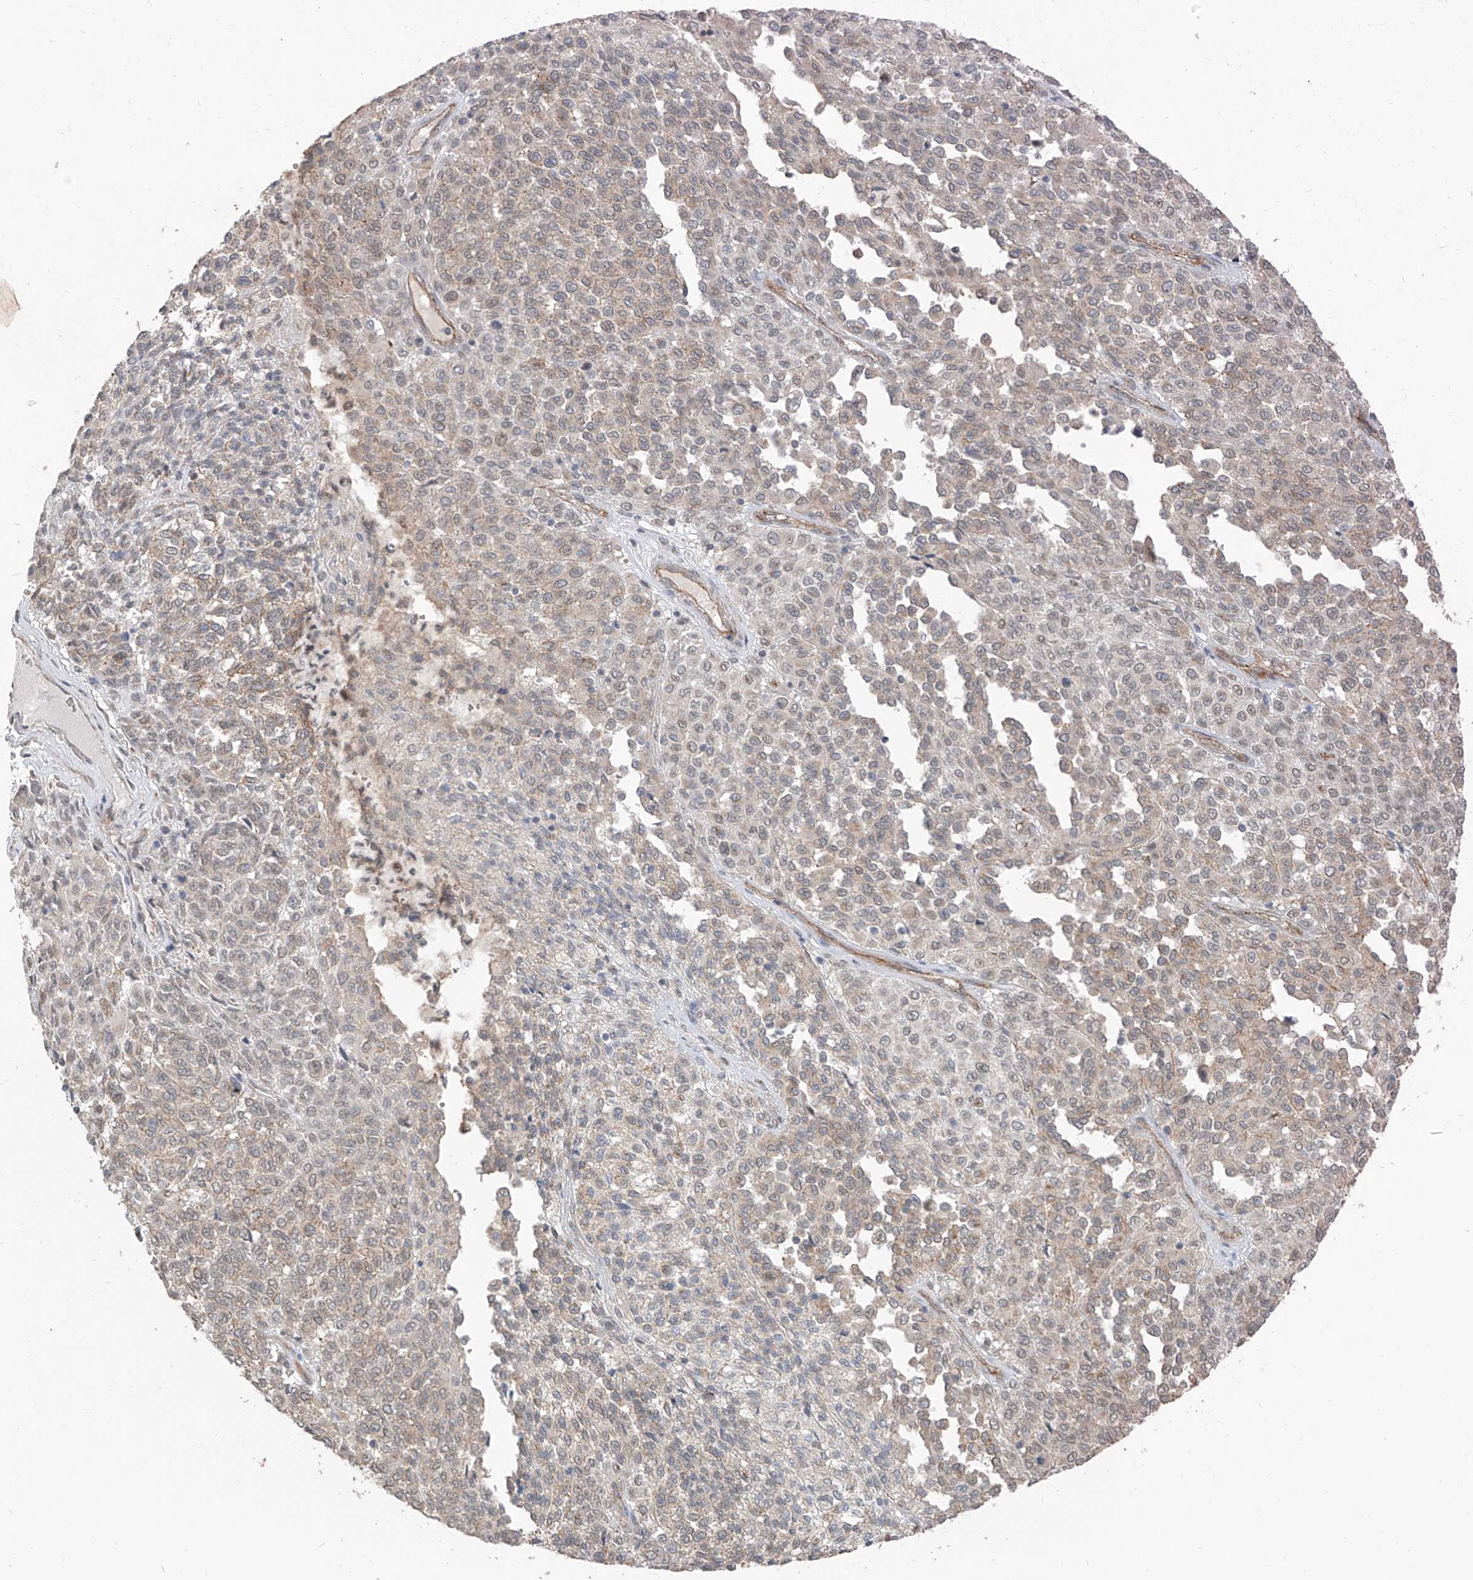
{"staining": {"intensity": "negative", "quantity": "none", "location": "none"}, "tissue": "melanoma", "cell_type": "Tumor cells", "image_type": "cancer", "snomed": [{"axis": "morphology", "description": "Malignant melanoma, Metastatic site"}, {"axis": "topography", "description": "Pancreas"}], "caption": "This is an immunohistochemistry (IHC) micrograph of human malignant melanoma (metastatic site). There is no expression in tumor cells.", "gene": "EPHX4", "patient": {"sex": "female", "age": 30}}